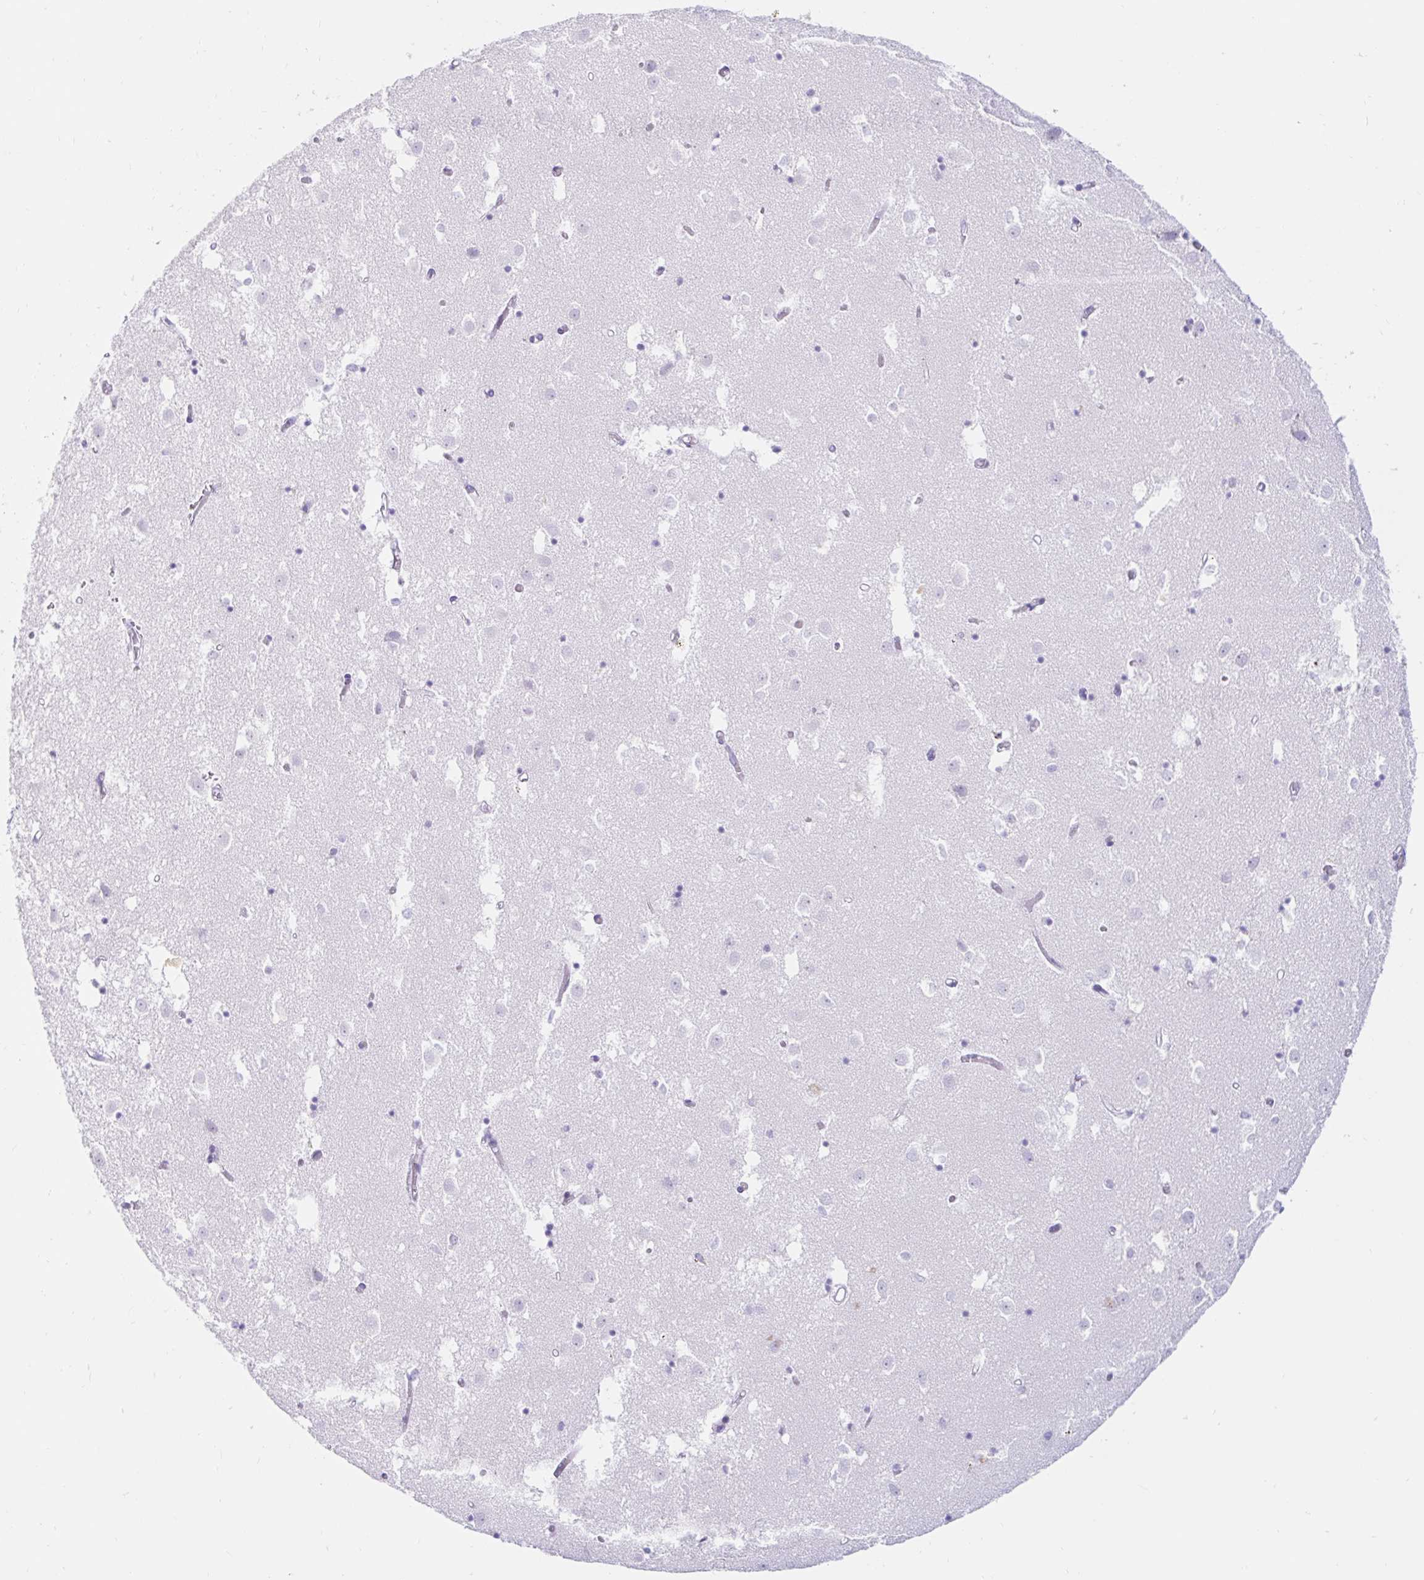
{"staining": {"intensity": "negative", "quantity": "none", "location": "none"}, "tissue": "caudate", "cell_type": "Glial cells", "image_type": "normal", "snomed": [{"axis": "morphology", "description": "Normal tissue, NOS"}, {"axis": "topography", "description": "Lateral ventricle wall"}], "caption": "Protein analysis of normal caudate exhibits no significant positivity in glial cells.", "gene": "BEST1", "patient": {"sex": "male", "age": 70}}